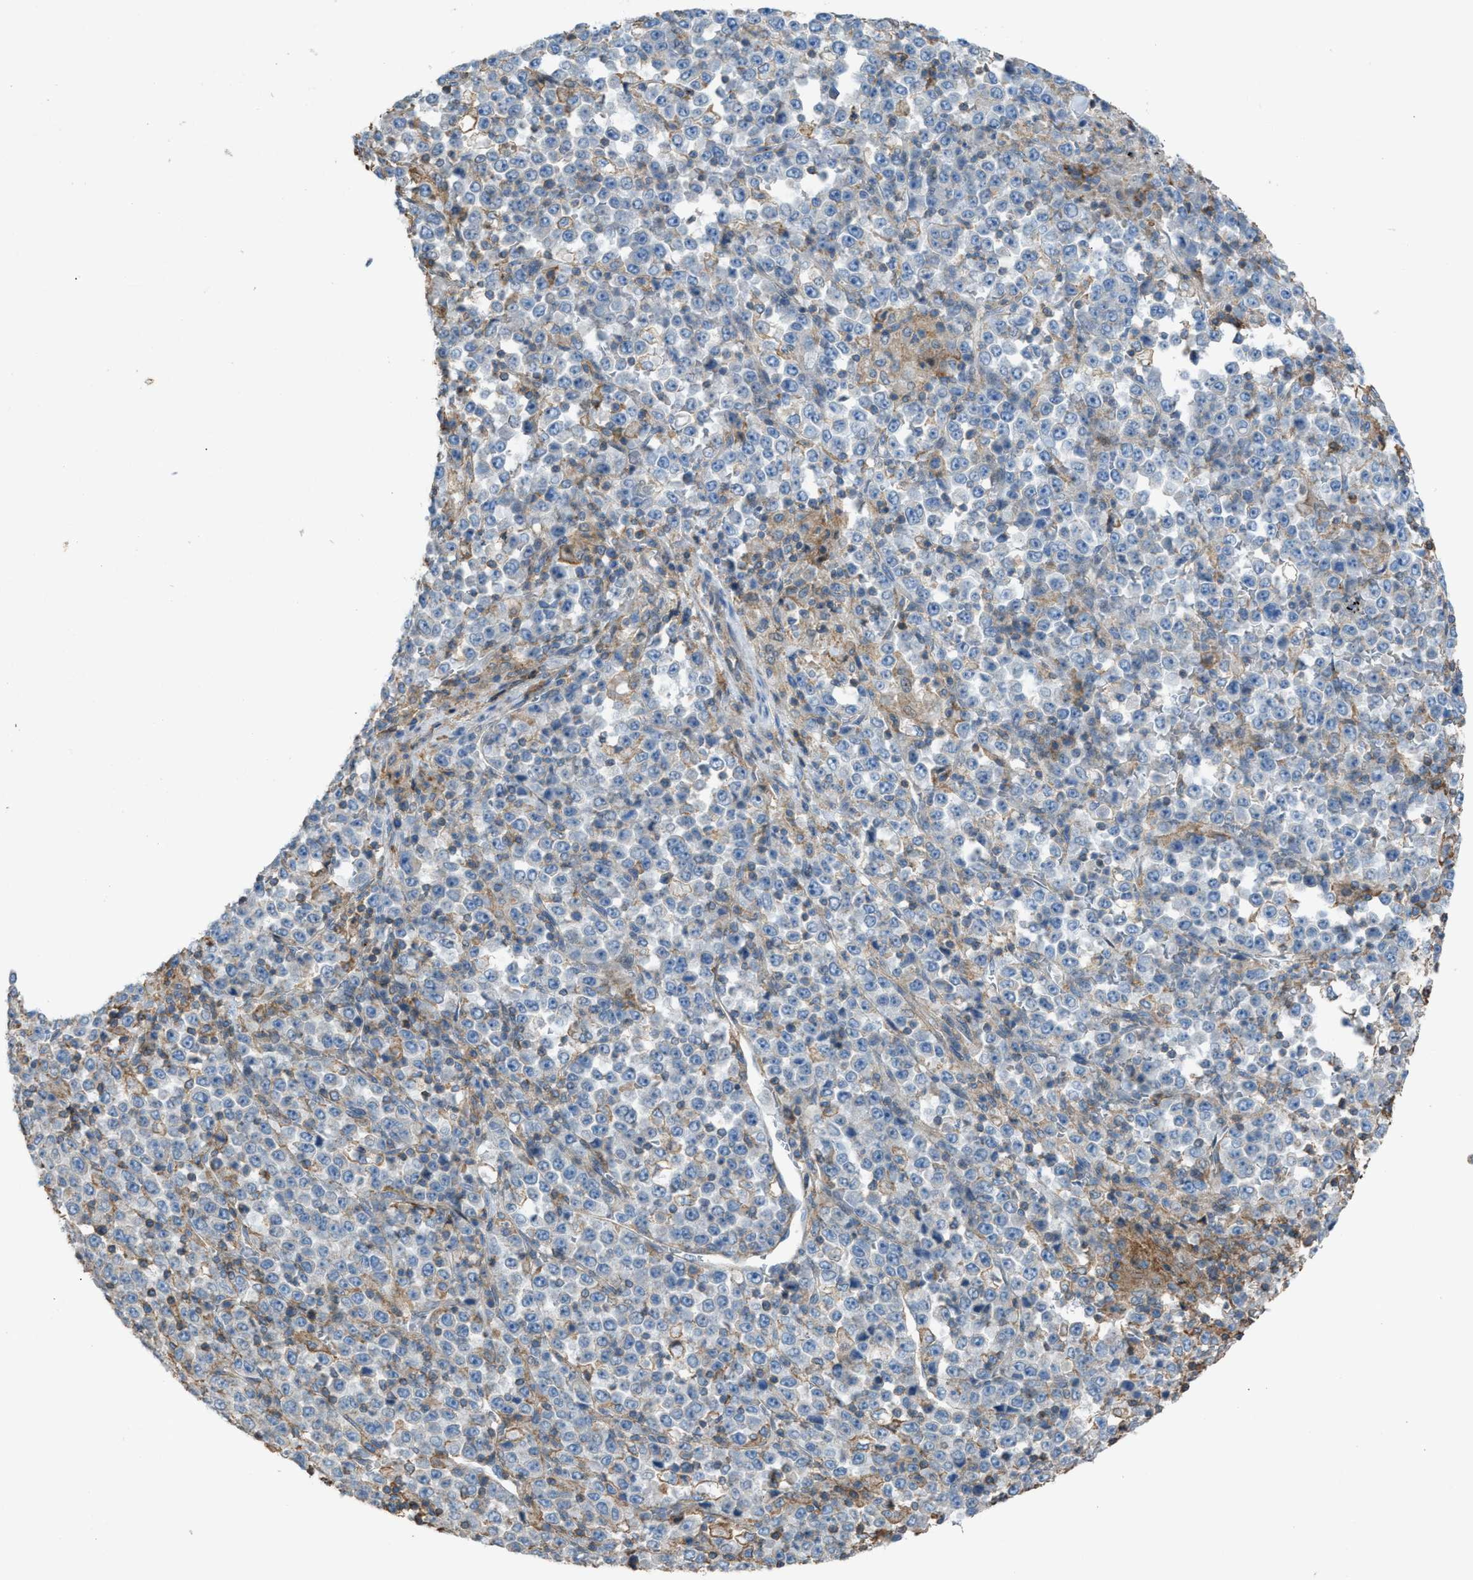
{"staining": {"intensity": "negative", "quantity": "none", "location": "none"}, "tissue": "stomach cancer", "cell_type": "Tumor cells", "image_type": "cancer", "snomed": [{"axis": "morphology", "description": "Normal tissue, NOS"}, {"axis": "morphology", "description": "Adenocarcinoma, NOS"}, {"axis": "topography", "description": "Stomach, upper"}, {"axis": "topography", "description": "Stomach"}], "caption": "This is an IHC histopathology image of stomach cancer (adenocarcinoma). There is no expression in tumor cells.", "gene": "NCK2", "patient": {"sex": "male", "age": 59}}